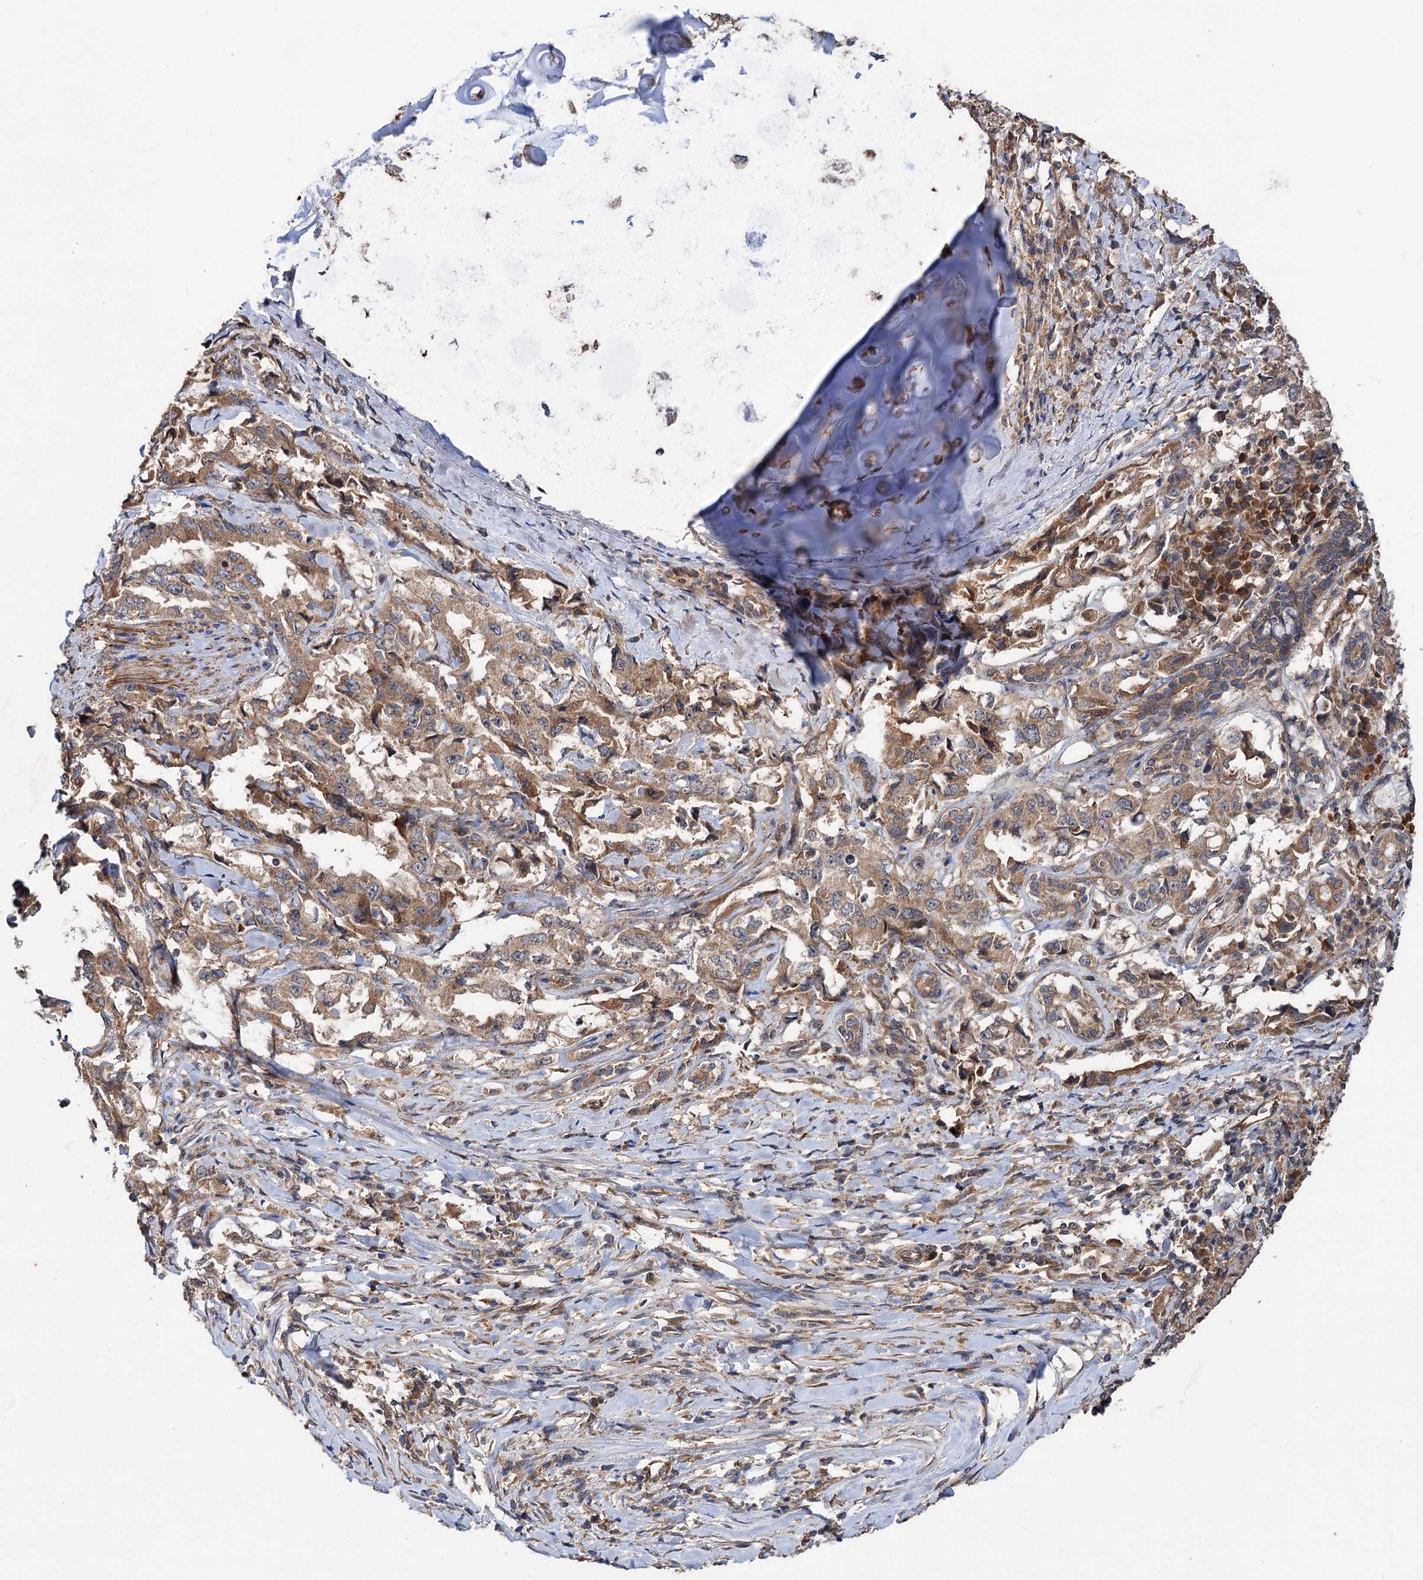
{"staining": {"intensity": "moderate", "quantity": ">75%", "location": "cytoplasmic/membranous"}, "tissue": "lung cancer", "cell_type": "Tumor cells", "image_type": "cancer", "snomed": [{"axis": "morphology", "description": "Adenocarcinoma, NOS"}, {"axis": "topography", "description": "Lung"}], "caption": "Immunohistochemistry (IHC) staining of lung adenocarcinoma, which exhibits medium levels of moderate cytoplasmic/membranous staining in about >75% of tumor cells indicating moderate cytoplasmic/membranous protein expression. The staining was performed using DAB (brown) for protein detection and nuclei were counterstained in hematoxylin (blue).", "gene": "TEX9", "patient": {"sex": "female", "age": 51}}